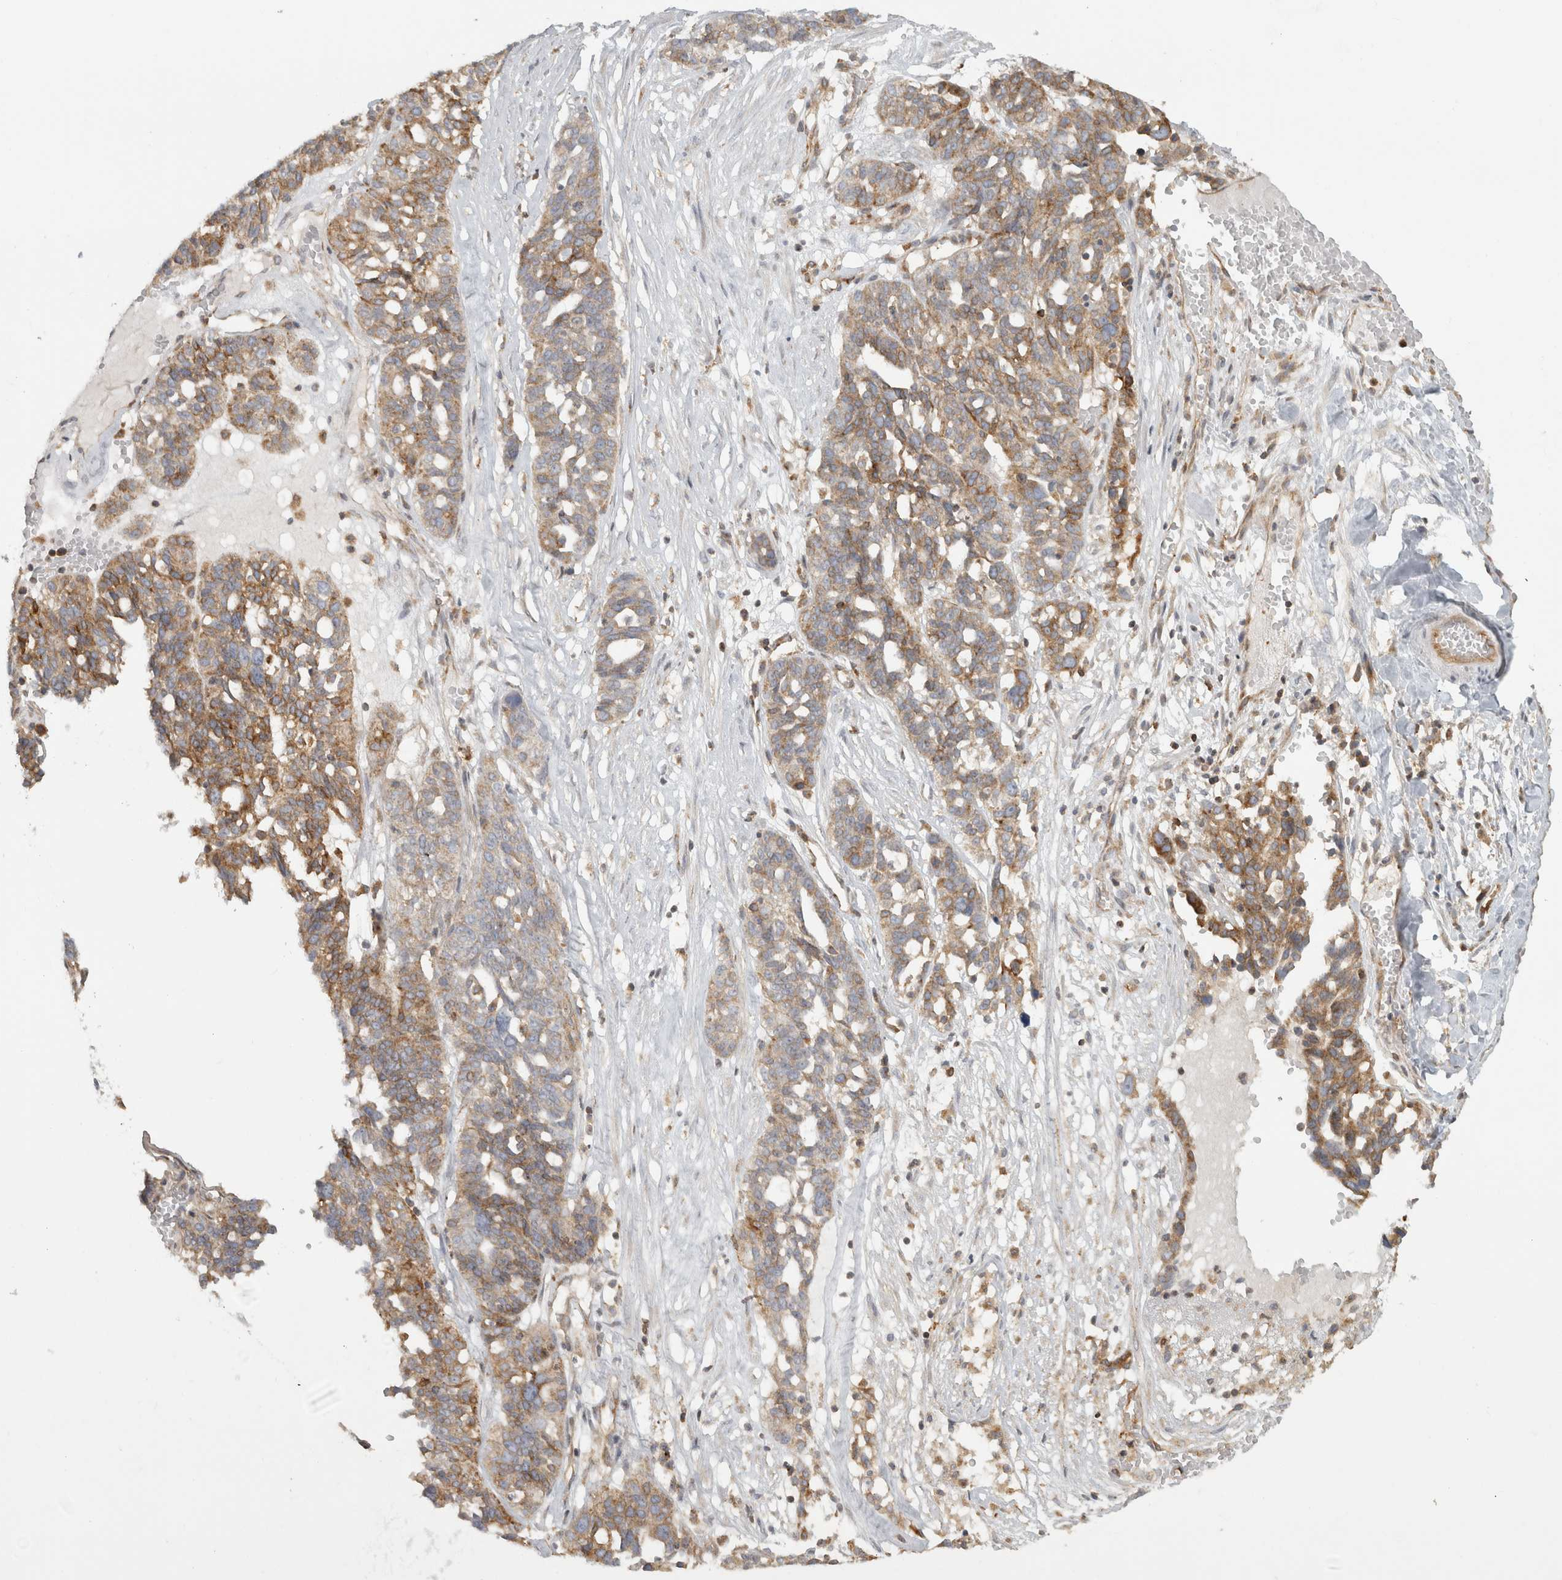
{"staining": {"intensity": "moderate", "quantity": ">75%", "location": "cytoplasmic/membranous"}, "tissue": "ovarian cancer", "cell_type": "Tumor cells", "image_type": "cancer", "snomed": [{"axis": "morphology", "description": "Cystadenocarcinoma, serous, NOS"}, {"axis": "topography", "description": "Ovary"}], "caption": "The photomicrograph exhibits immunohistochemical staining of serous cystadenocarcinoma (ovarian). There is moderate cytoplasmic/membranous positivity is identified in about >75% of tumor cells. The staining is performed using DAB brown chromogen to label protein expression. The nuclei are counter-stained blue using hematoxylin.", "gene": "HLA-E", "patient": {"sex": "female", "age": 59}}